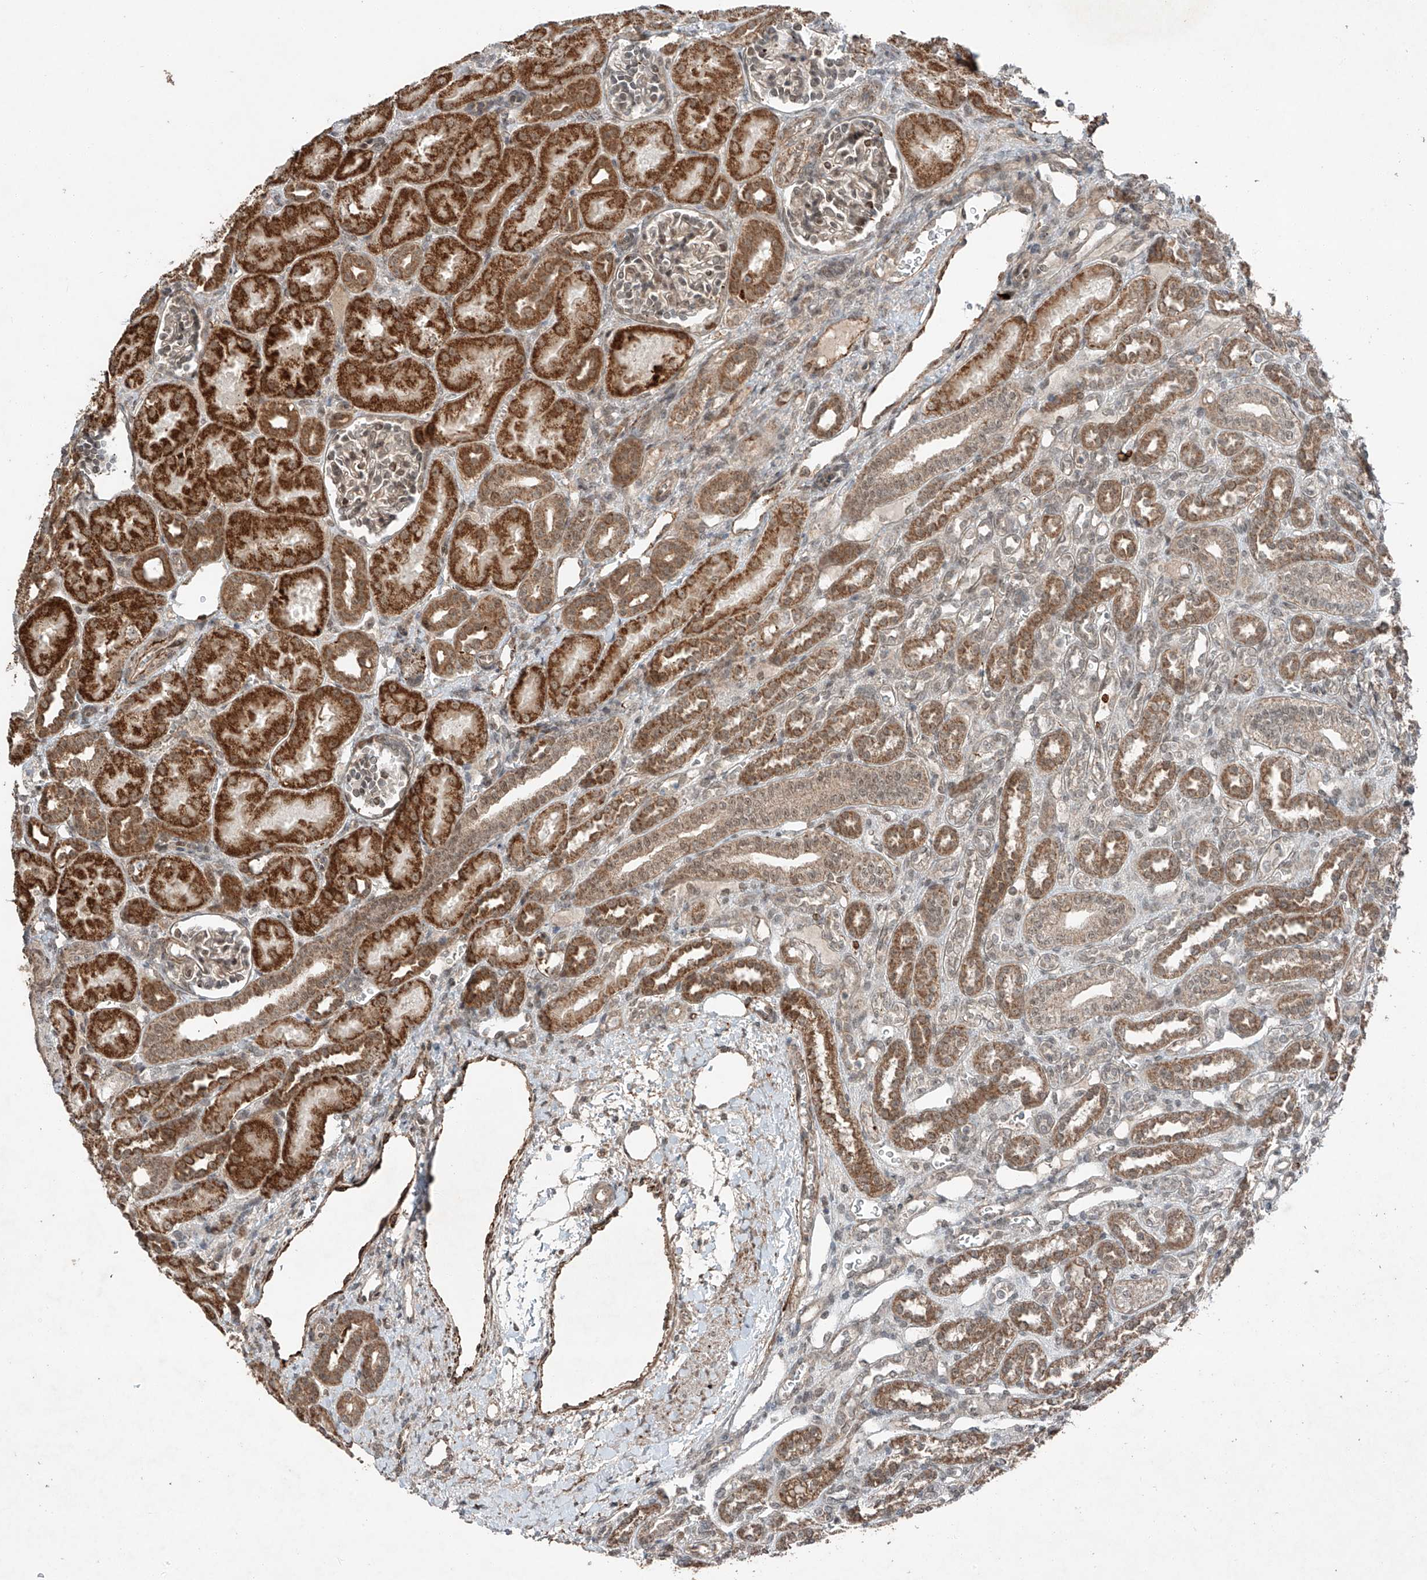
{"staining": {"intensity": "weak", "quantity": "25%-75%", "location": "cytoplasmic/membranous"}, "tissue": "kidney", "cell_type": "Cells in glomeruli", "image_type": "normal", "snomed": [{"axis": "morphology", "description": "Normal tissue, NOS"}, {"axis": "morphology", "description": "Neoplasm, malignant, NOS"}, {"axis": "topography", "description": "Kidney"}], "caption": "Weak cytoplasmic/membranous protein expression is seen in about 25%-75% of cells in glomeruli in kidney. (DAB (3,3'-diaminobenzidine) IHC with brightfield microscopy, high magnification).", "gene": "ZNF620", "patient": {"sex": "female", "age": 1}}